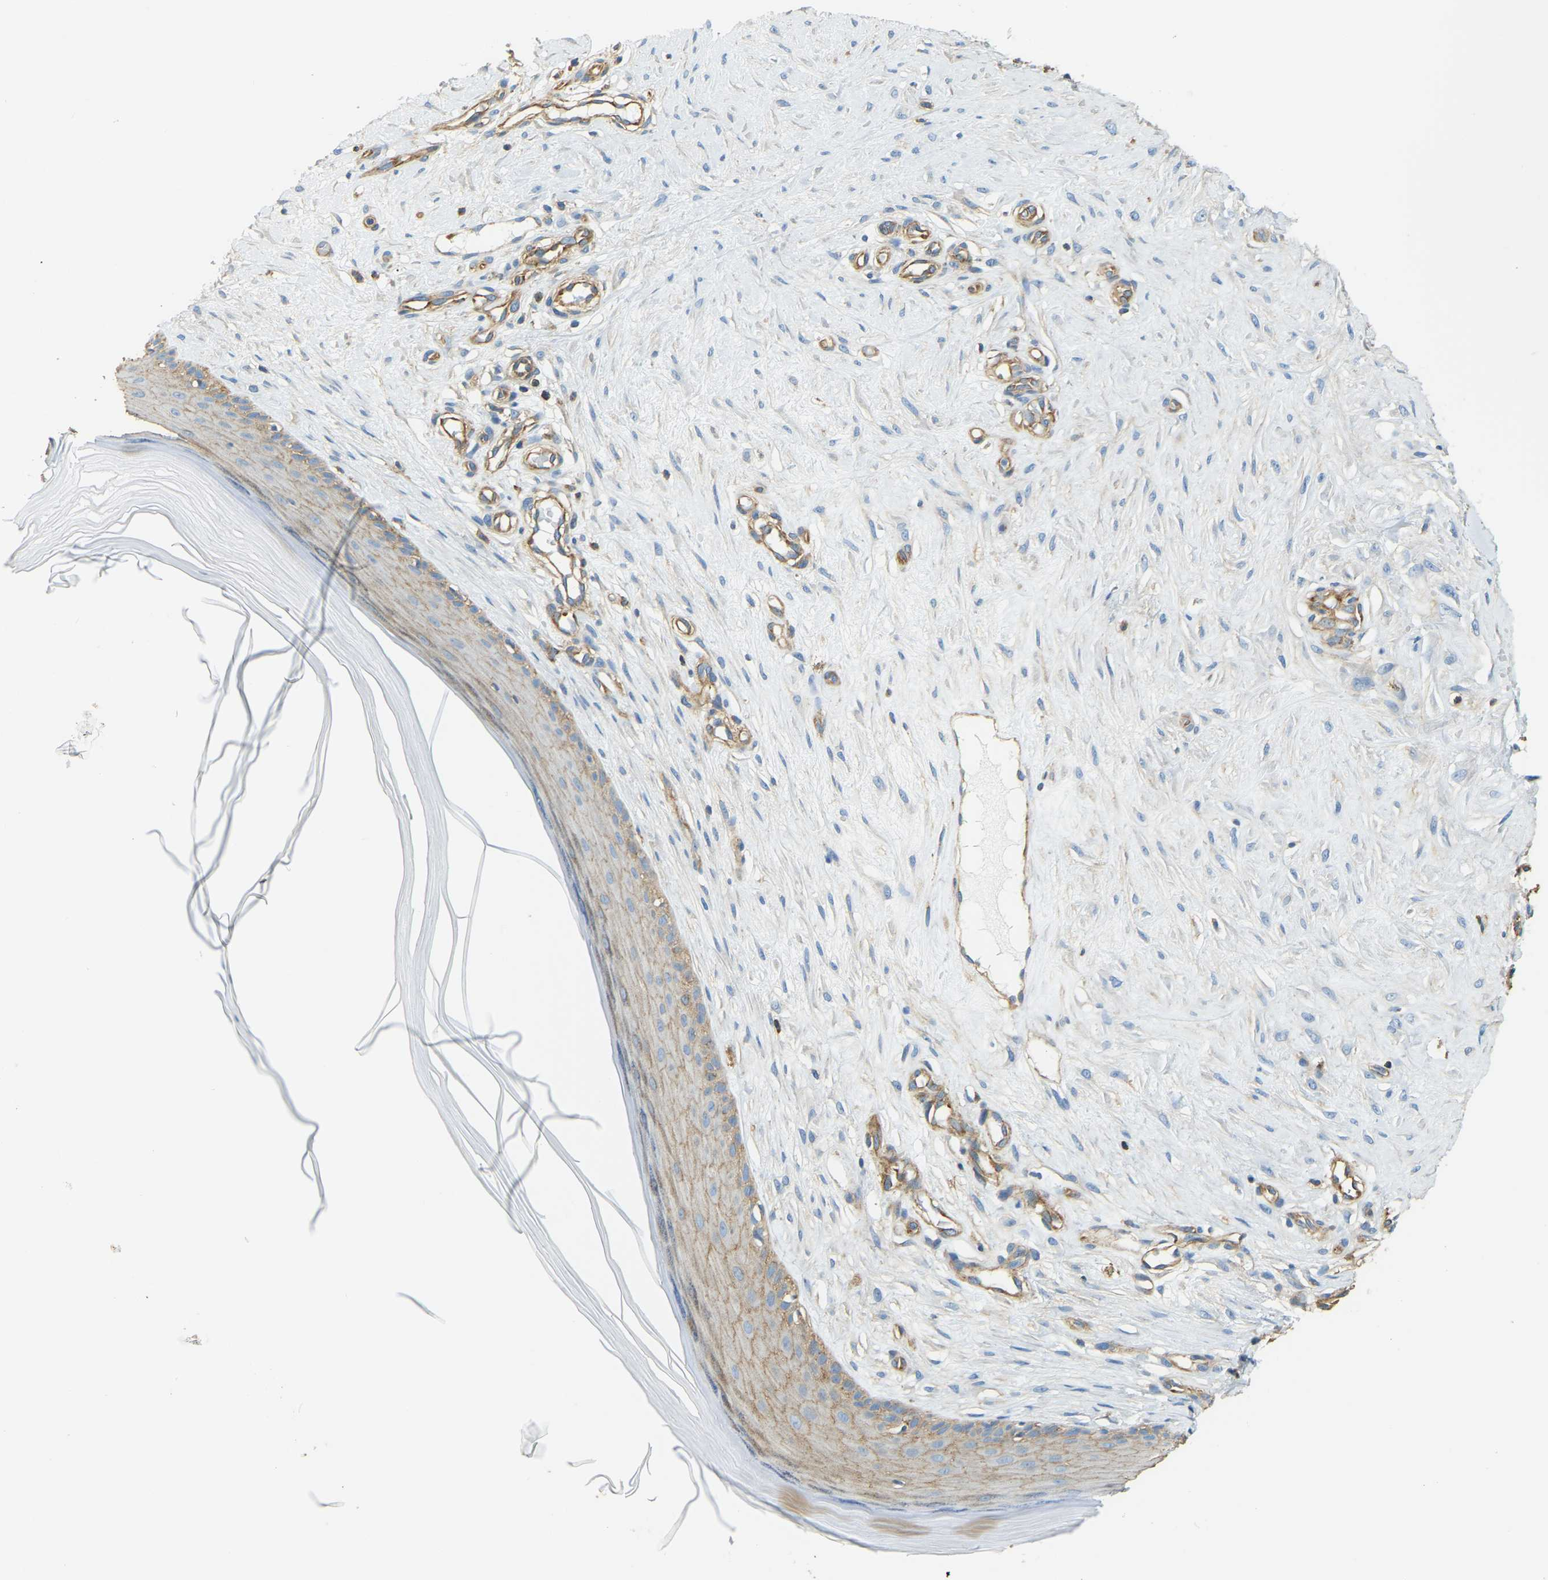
{"staining": {"intensity": "weak", "quantity": ">75%", "location": "cytoplasmic/membranous"}, "tissue": "skin", "cell_type": "Fibroblasts", "image_type": "normal", "snomed": [{"axis": "morphology", "description": "Normal tissue, NOS"}, {"axis": "topography", "description": "Skin"}], "caption": "An immunohistochemistry (IHC) image of normal tissue is shown. Protein staining in brown shows weak cytoplasmic/membranous positivity in skin within fibroblasts. (DAB IHC with brightfield microscopy, high magnification).", "gene": "AHNAK", "patient": {"sex": "male", "age": 41}}